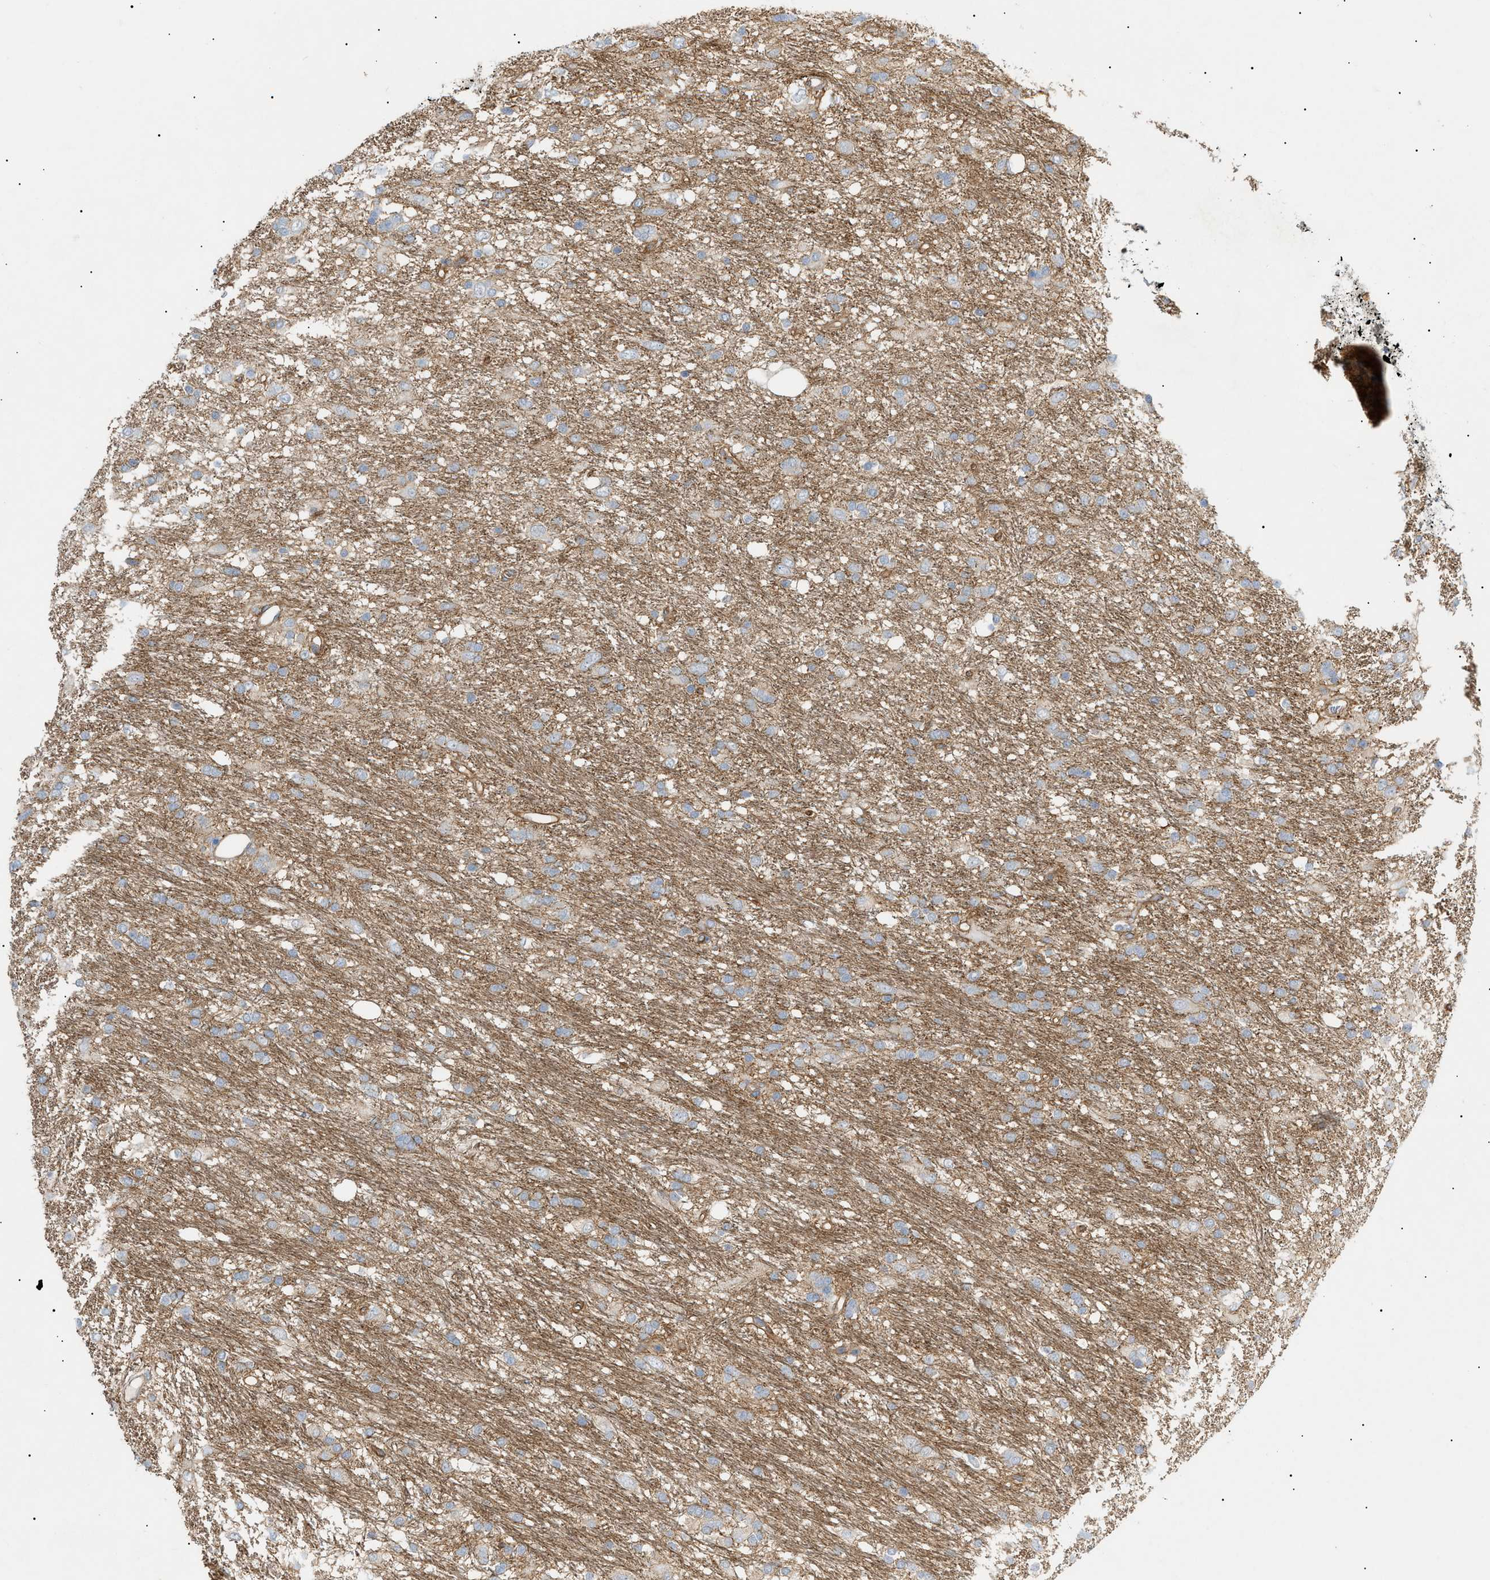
{"staining": {"intensity": "weak", "quantity": "<25%", "location": "cytoplasmic/membranous"}, "tissue": "glioma", "cell_type": "Tumor cells", "image_type": "cancer", "snomed": [{"axis": "morphology", "description": "Glioma, malignant, Low grade"}, {"axis": "topography", "description": "Brain"}], "caption": "A histopathology image of malignant glioma (low-grade) stained for a protein reveals no brown staining in tumor cells. (DAB (3,3'-diaminobenzidine) immunohistochemistry, high magnification).", "gene": "ZFHX2", "patient": {"sex": "male", "age": 77}}